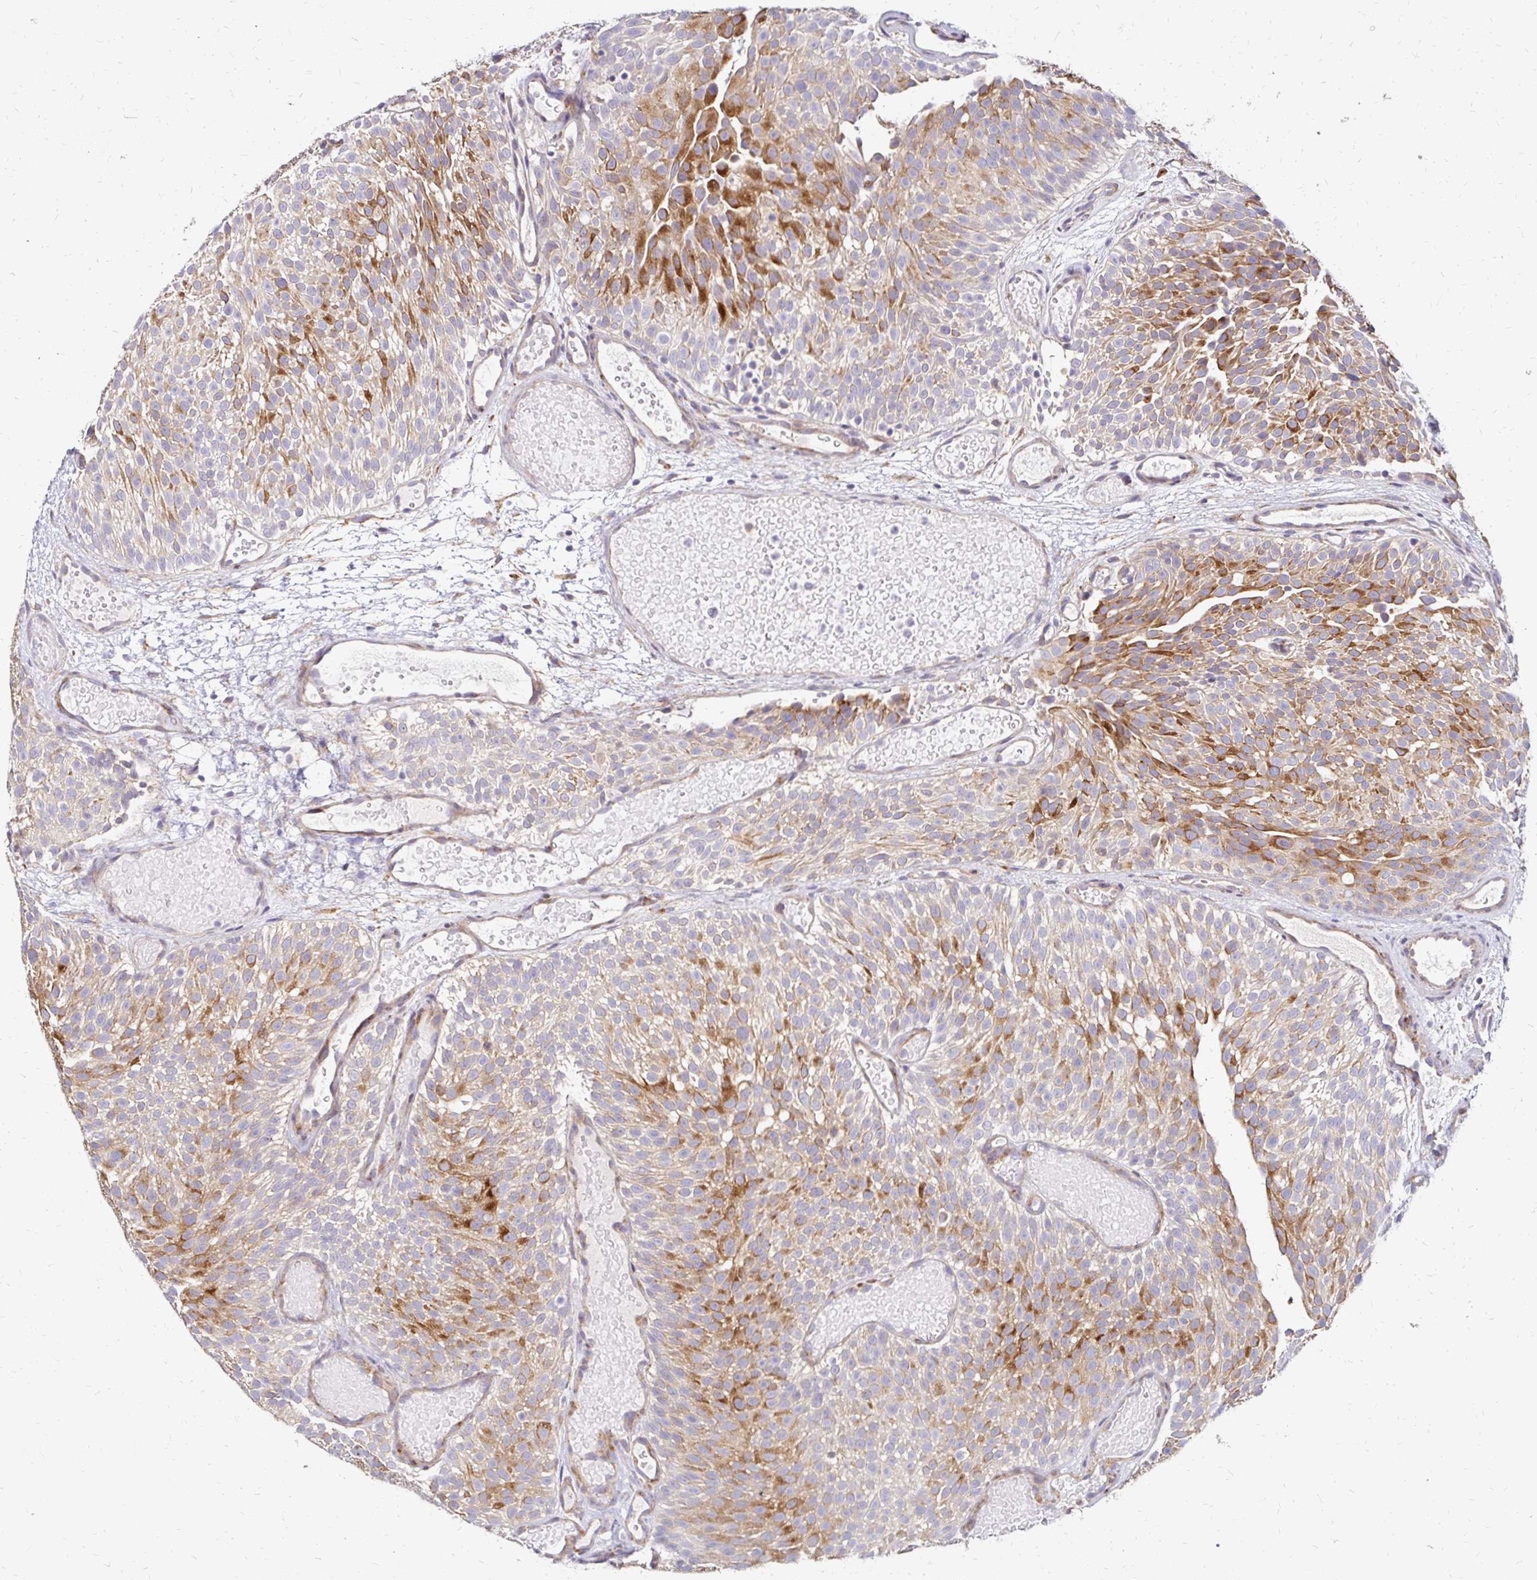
{"staining": {"intensity": "strong", "quantity": "<25%", "location": "cytoplasmic/membranous"}, "tissue": "urothelial cancer", "cell_type": "Tumor cells", "image_type": "cancer", "snomed": [{"axis": "morphology", "description": "Urothelial carcinoma, Low grade"}, {"axis": "topography", "description": "Urinary bladder"}], "caption": "The image reveals immunohistochemical staining of urothelial carcinoma (low-grade). There is strong cytoplasmic/membranous expression is seen in about <25% of tumor cells. The staining was performed using DAB (3,3'-diaminobenzidine) to visualize the protein expression in brown, while the nuclei were stained in blue with hematoxylin (Magnification: 20x).", "gene": "PRIMA1", "patient": {"sex": "male", "age": 78}}